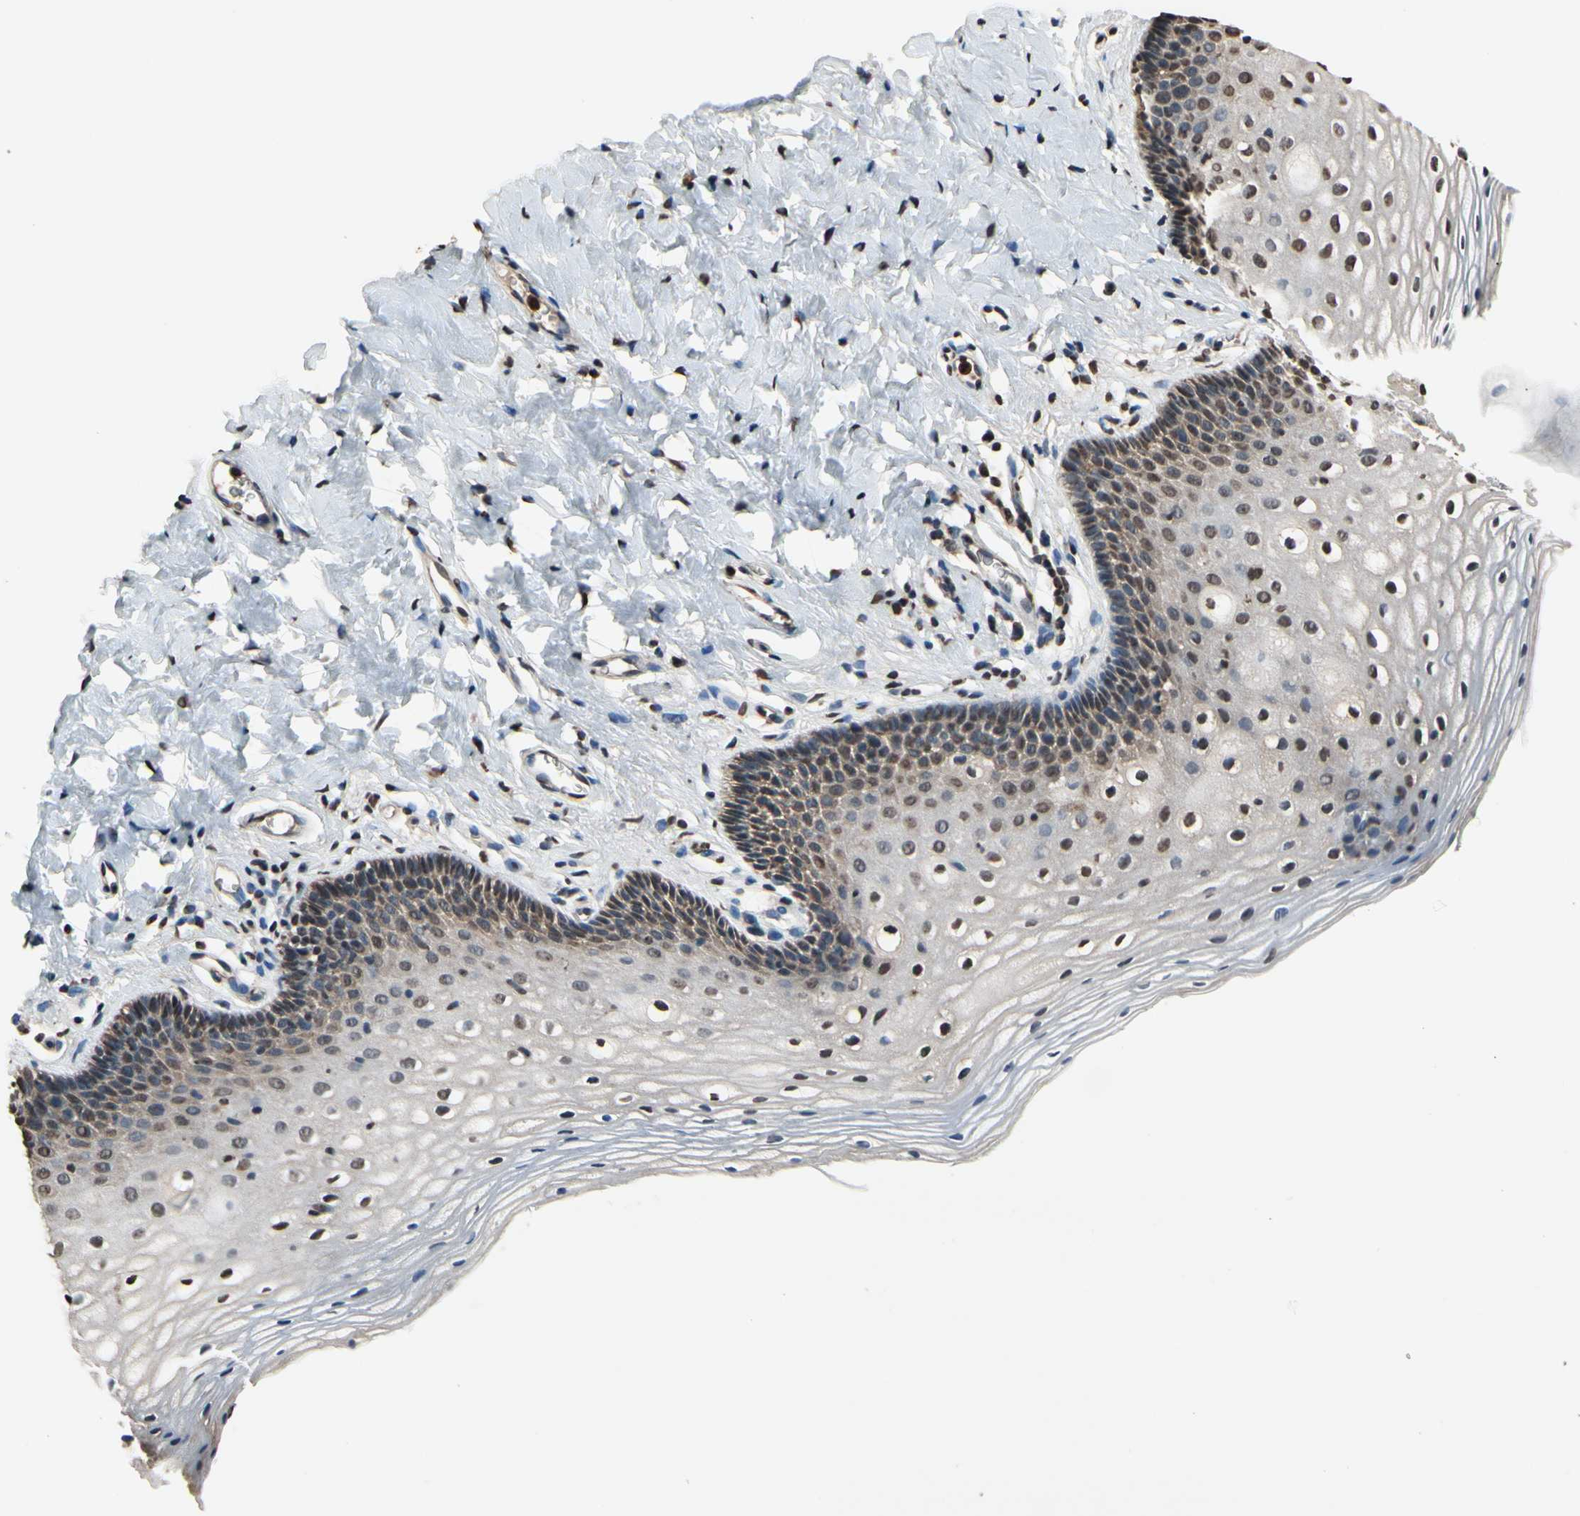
{"staining": {"intensity": "moderate", "quantity": "25%-75%", "location": "nuclear"}, "tissue": "vagina", "cell_type": "Squamous epithelial cells", "image_type": "normal", "snomed": [{"axis": "morphology", "description": "Normal tissue, NOS"}, {"axis": "topography", "description": "Vagina"}], "caption": "Moderate nuclear expression is present in about 25%-75% of squamous epithelial cells in unremarkable vagina.", "gene": "HIPK2", "patient": {"sex": "female", "age": 55}}